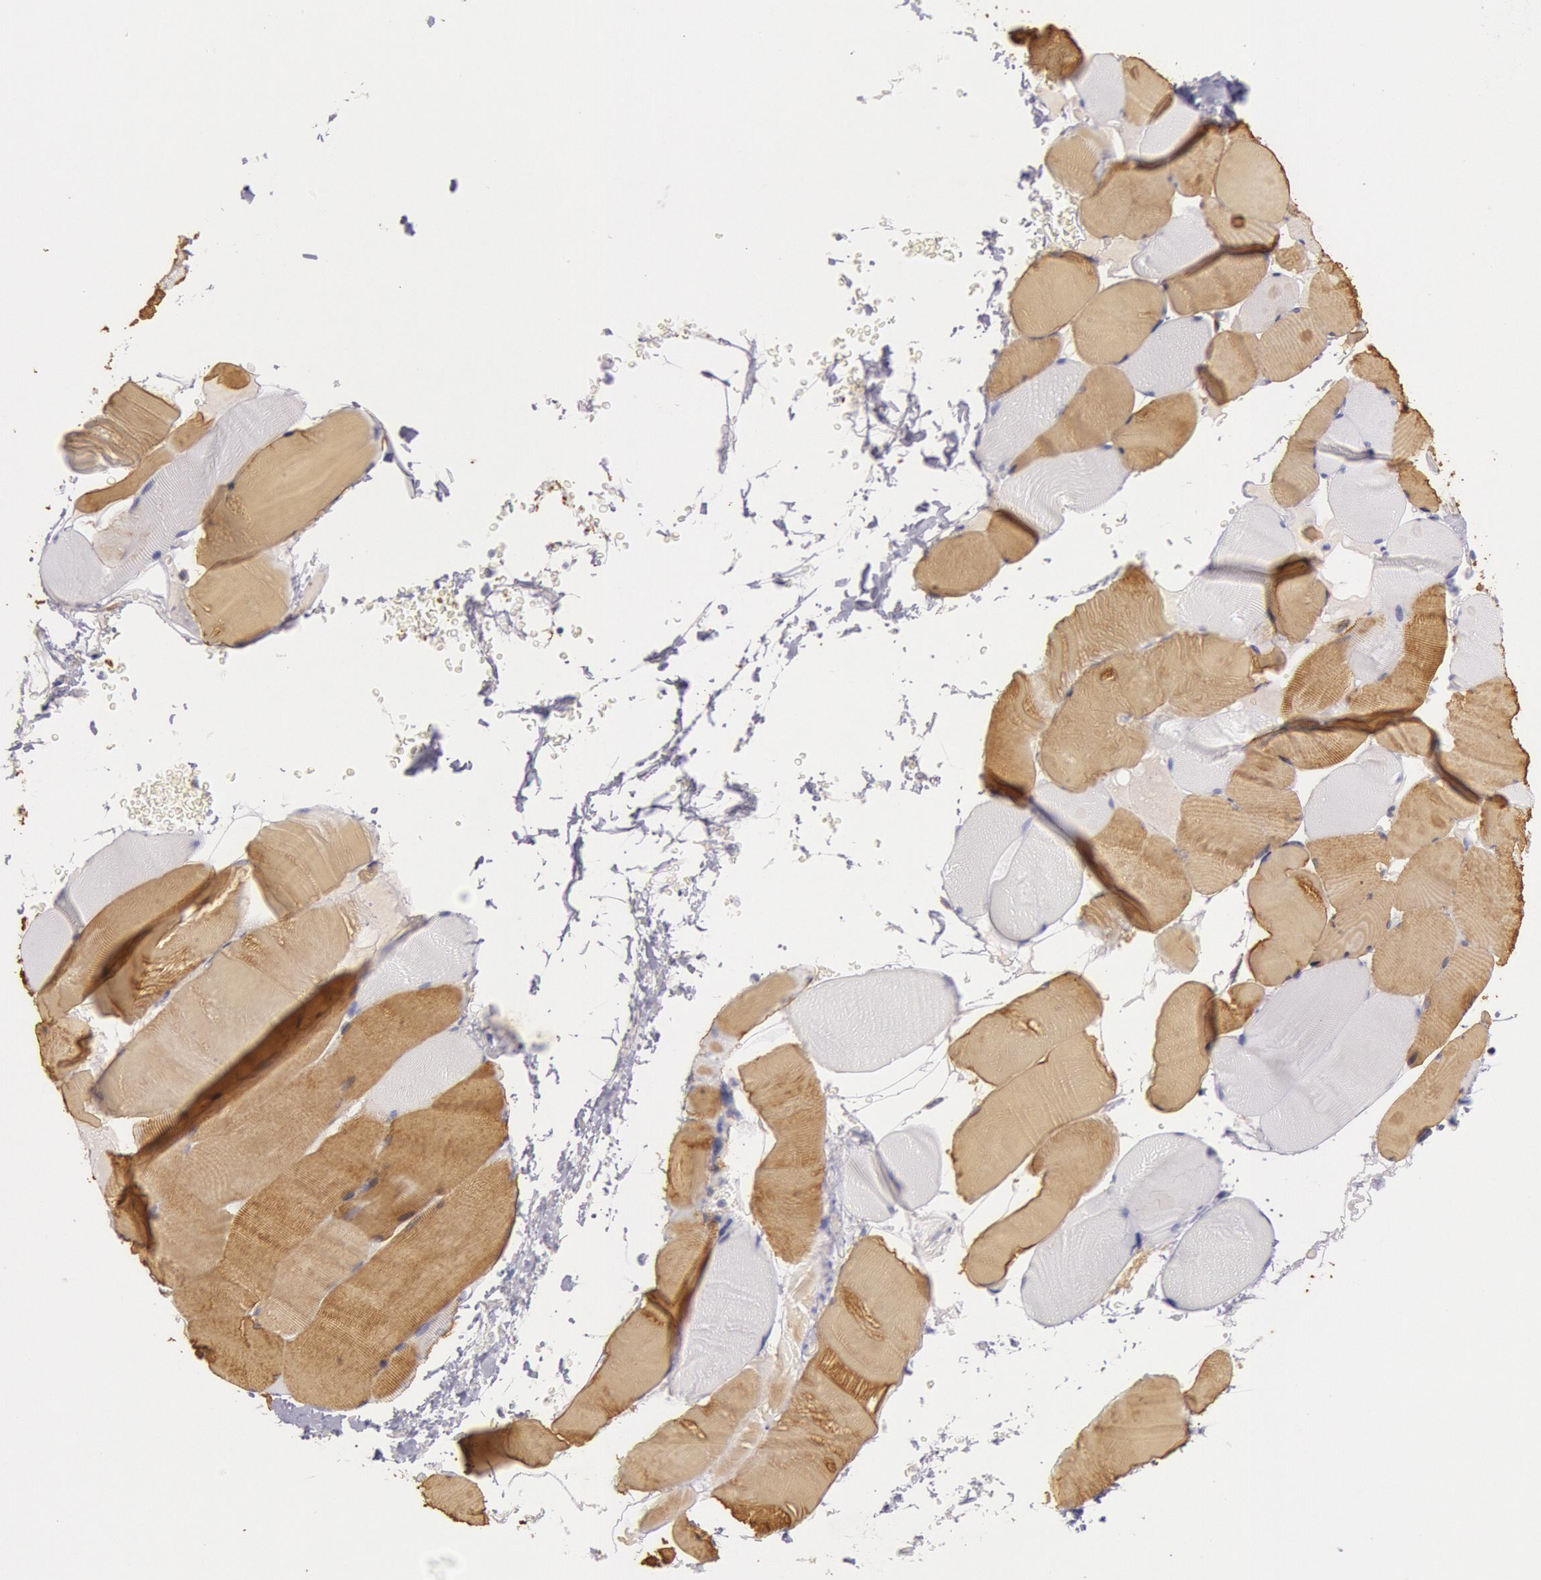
{"staining": {"intensity": "moderate", "quantity": "25%-75%", "location": "cytoplasmic/membranous"}, "tissue": "skeletal muscle", "cell_type": "Myocytes", "image_type": "normal", "snomed": [{"axis": "morphology", "description": "Normal tissue, NOS"}, {"axis": "topography", "description": "Skeletal muscle"}], "caption": "Immunohistochemistry (IHC) histopathology image of benign skeletal muscle stained for a protein (brown), which demonstrates medium levels of moderate cytoplasmic/membranous expression in approximately 25%-75% of myocytes.", "gene": "EGFR", "patient": {"sex": "male", "age": 62}}